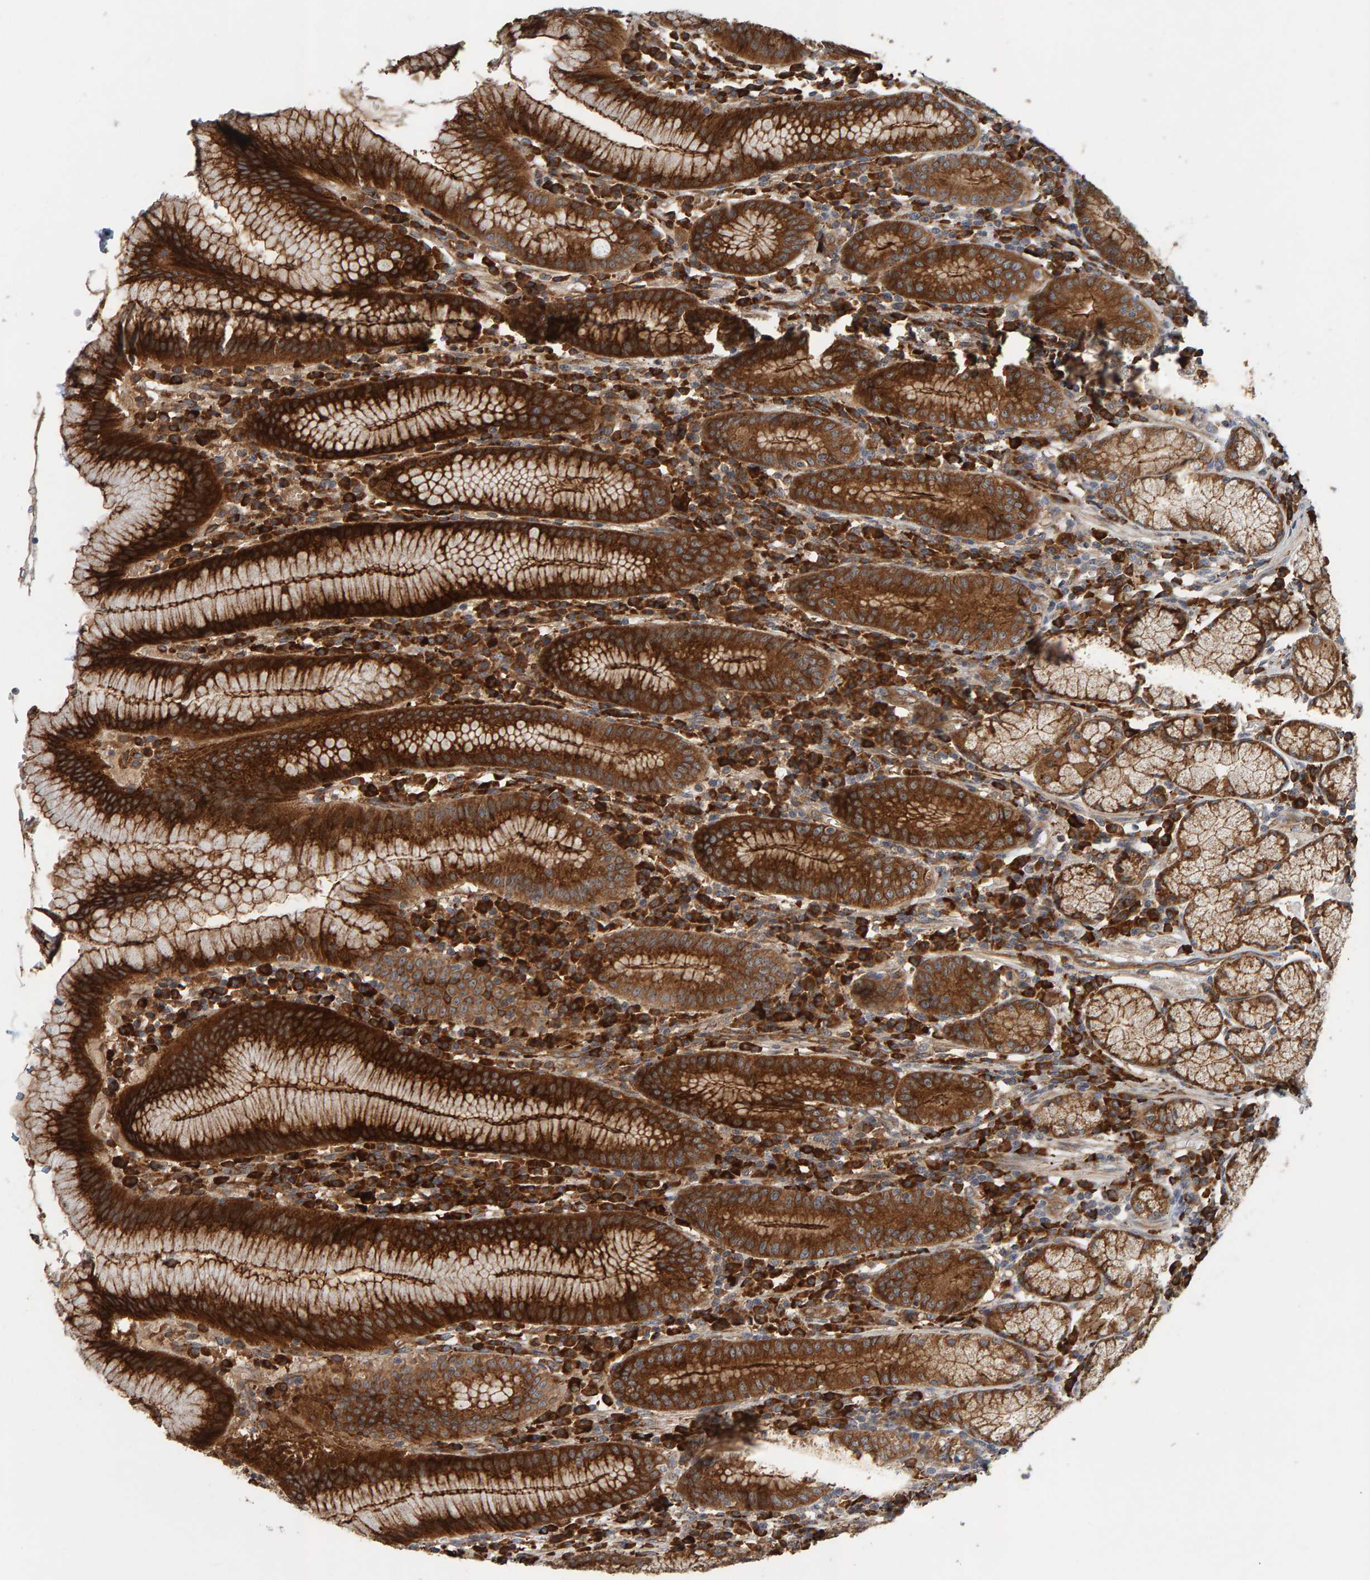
{"staining": {"intensity": "strong", "quantity": ">75%", "location": "cytoplasmic/membranous"}, "tissue": "stomach", "cell_type": "Glandular cells", "image_type": "normal", "snomed": [{"axis": "morphology", "description": "Normal tissue, NOS"}, {"axis": "topography", "description": "Stomach"}], "caption": "This micrograph reveals IHC staining of unremarkable stomach, with high strong cytoplasmic/membranous positivity in approximately >75% of glandular cells.", "gene": "BAIAP2", "patient": {"sex": "male", "age": 55}}